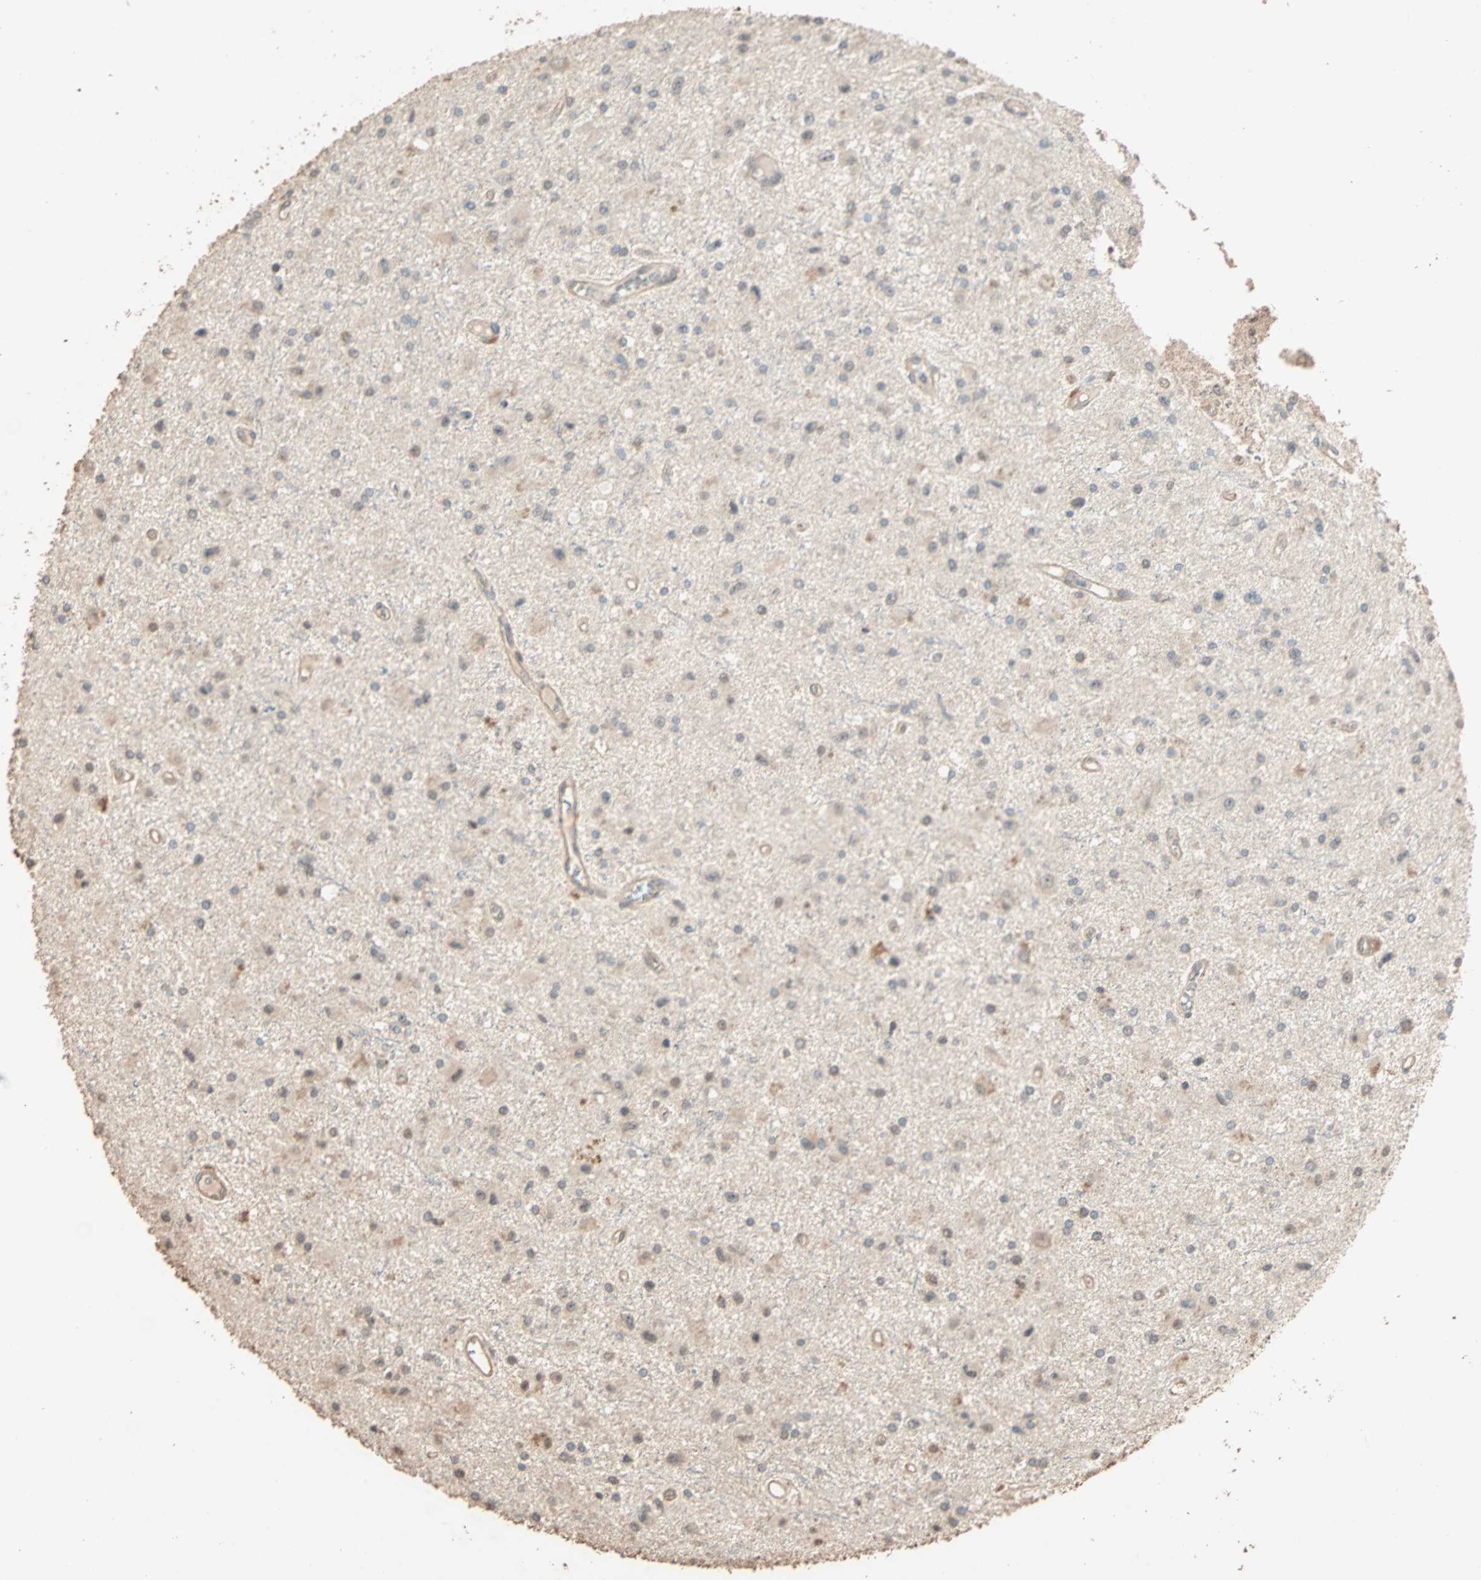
{"staining": {"intensity": "moderate", "quantity": "25%-75%", "location": "cytoplasmic/membranous,nuclear"}, "tissue": "glioma", "cell_type": "Tumor cells", "image_type": "cancer", "snomed": [{"axis": "morphology", "description": "Glioma, malignant, Low grade"}, {"axis": "topography", "description": "Brain"}], "caption": "A photomicrograph of glioma stained for a protein exhibits moderate cytoplasmic/membranous and nuclear brown staining in tumor cells. The staining is performed using DAB (3,3'-diaminobenzidine) brown chromogen to label protein expression. The nuclei are counter-stained blue using hematoxylin.", "gene": "ZBTB33", "patient": {"sex": "male", "age": 58}}